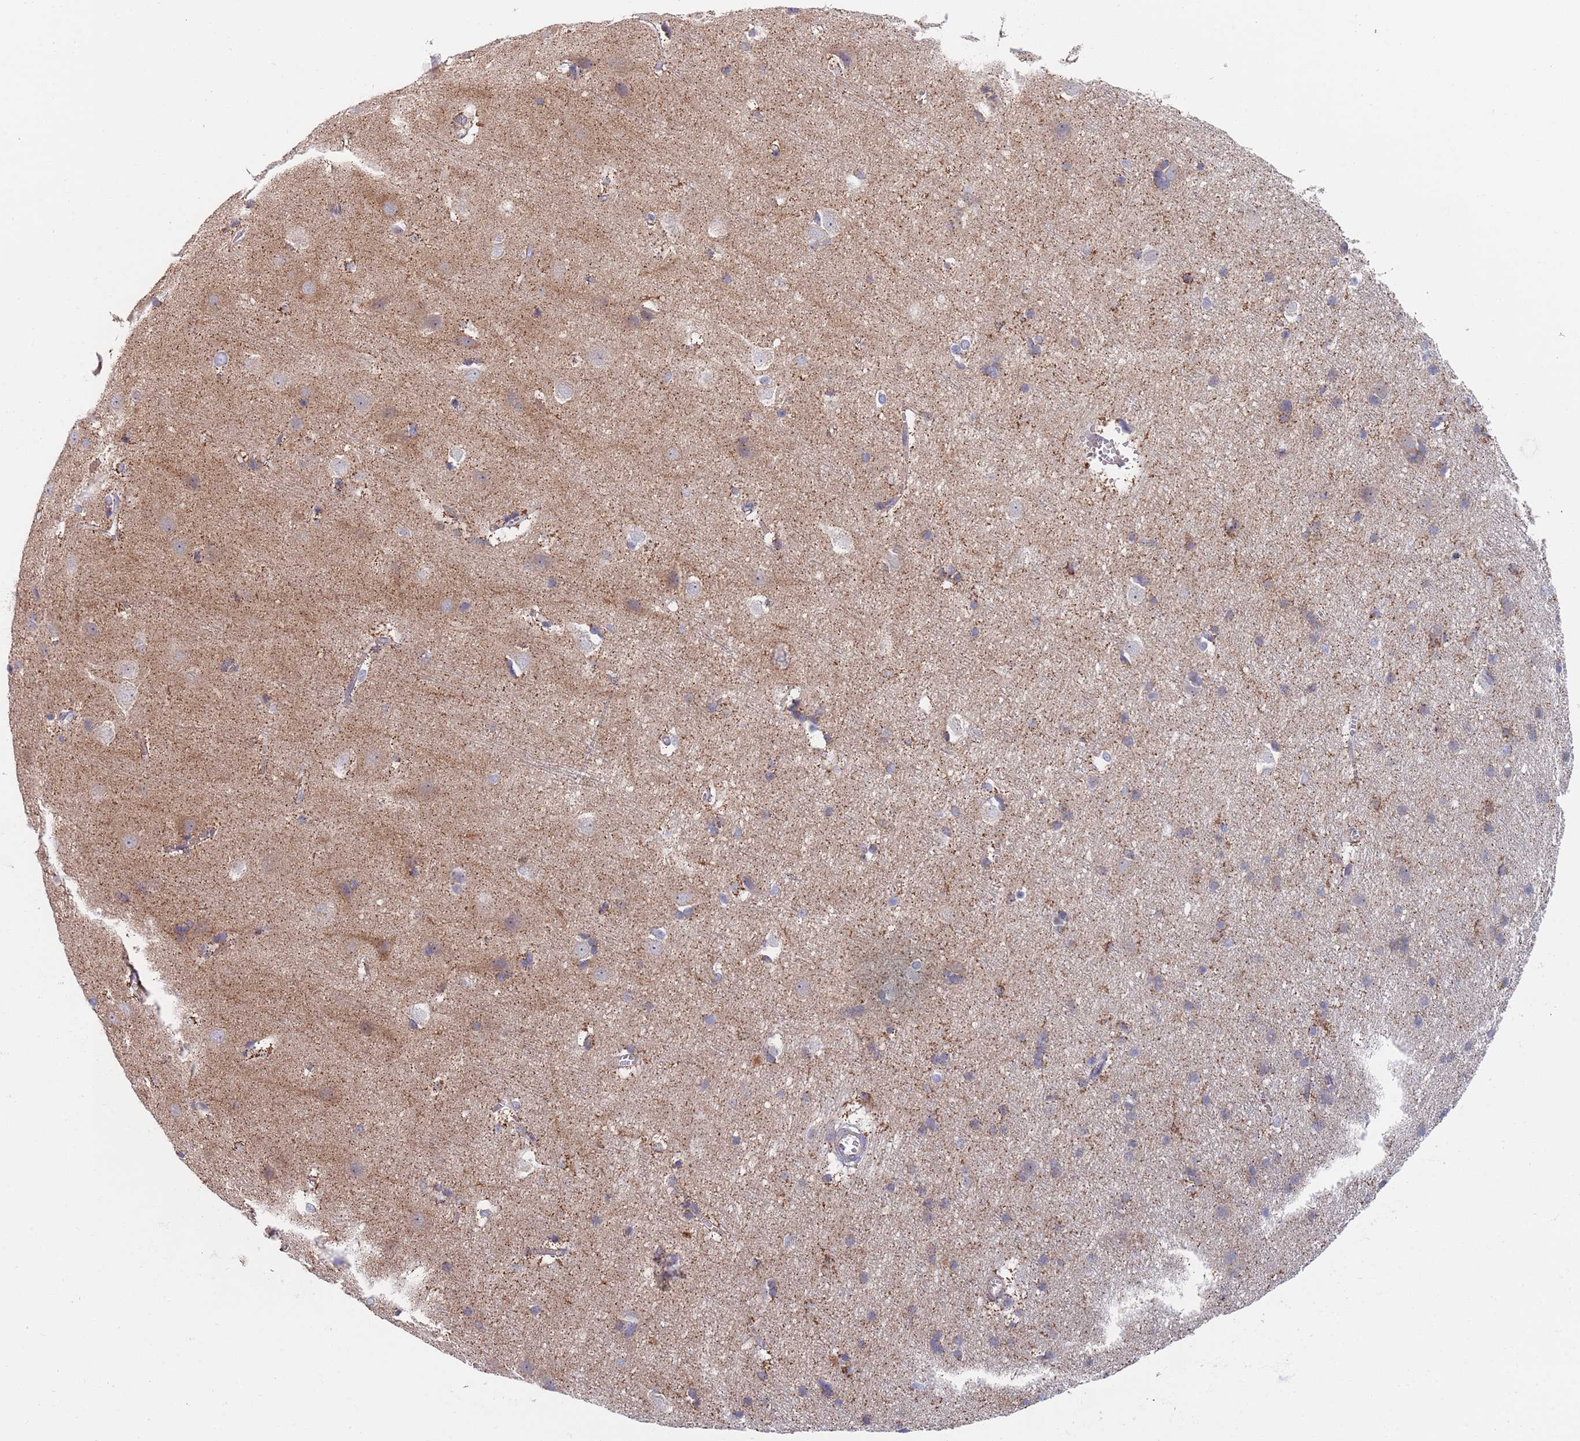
{"staining": {"intensity": "weak", "quantity": ">75%", "location": "cytoplasmic/membranous"}, "tissue": "cerebral cortex", "cell_type": "Endothelial cells", "image_type": "normal", "snomed": [{"axis": "morphology", "description": "Normal tissue, NOS"}, {"axis": "topography", "description": "Cerebral cortex"}], "caption": "IHC image of unremarkable cerebral cortex: cerebral cortex stained using IHC displays low levels of weak protein expression localized specifically in the cytoplasmic/membranous of endothelial cells, appearing as a cytoplasmic/membranous brown color.", "gene": "PWWP3A", "patient": {"sex": "male", "age": 54}}